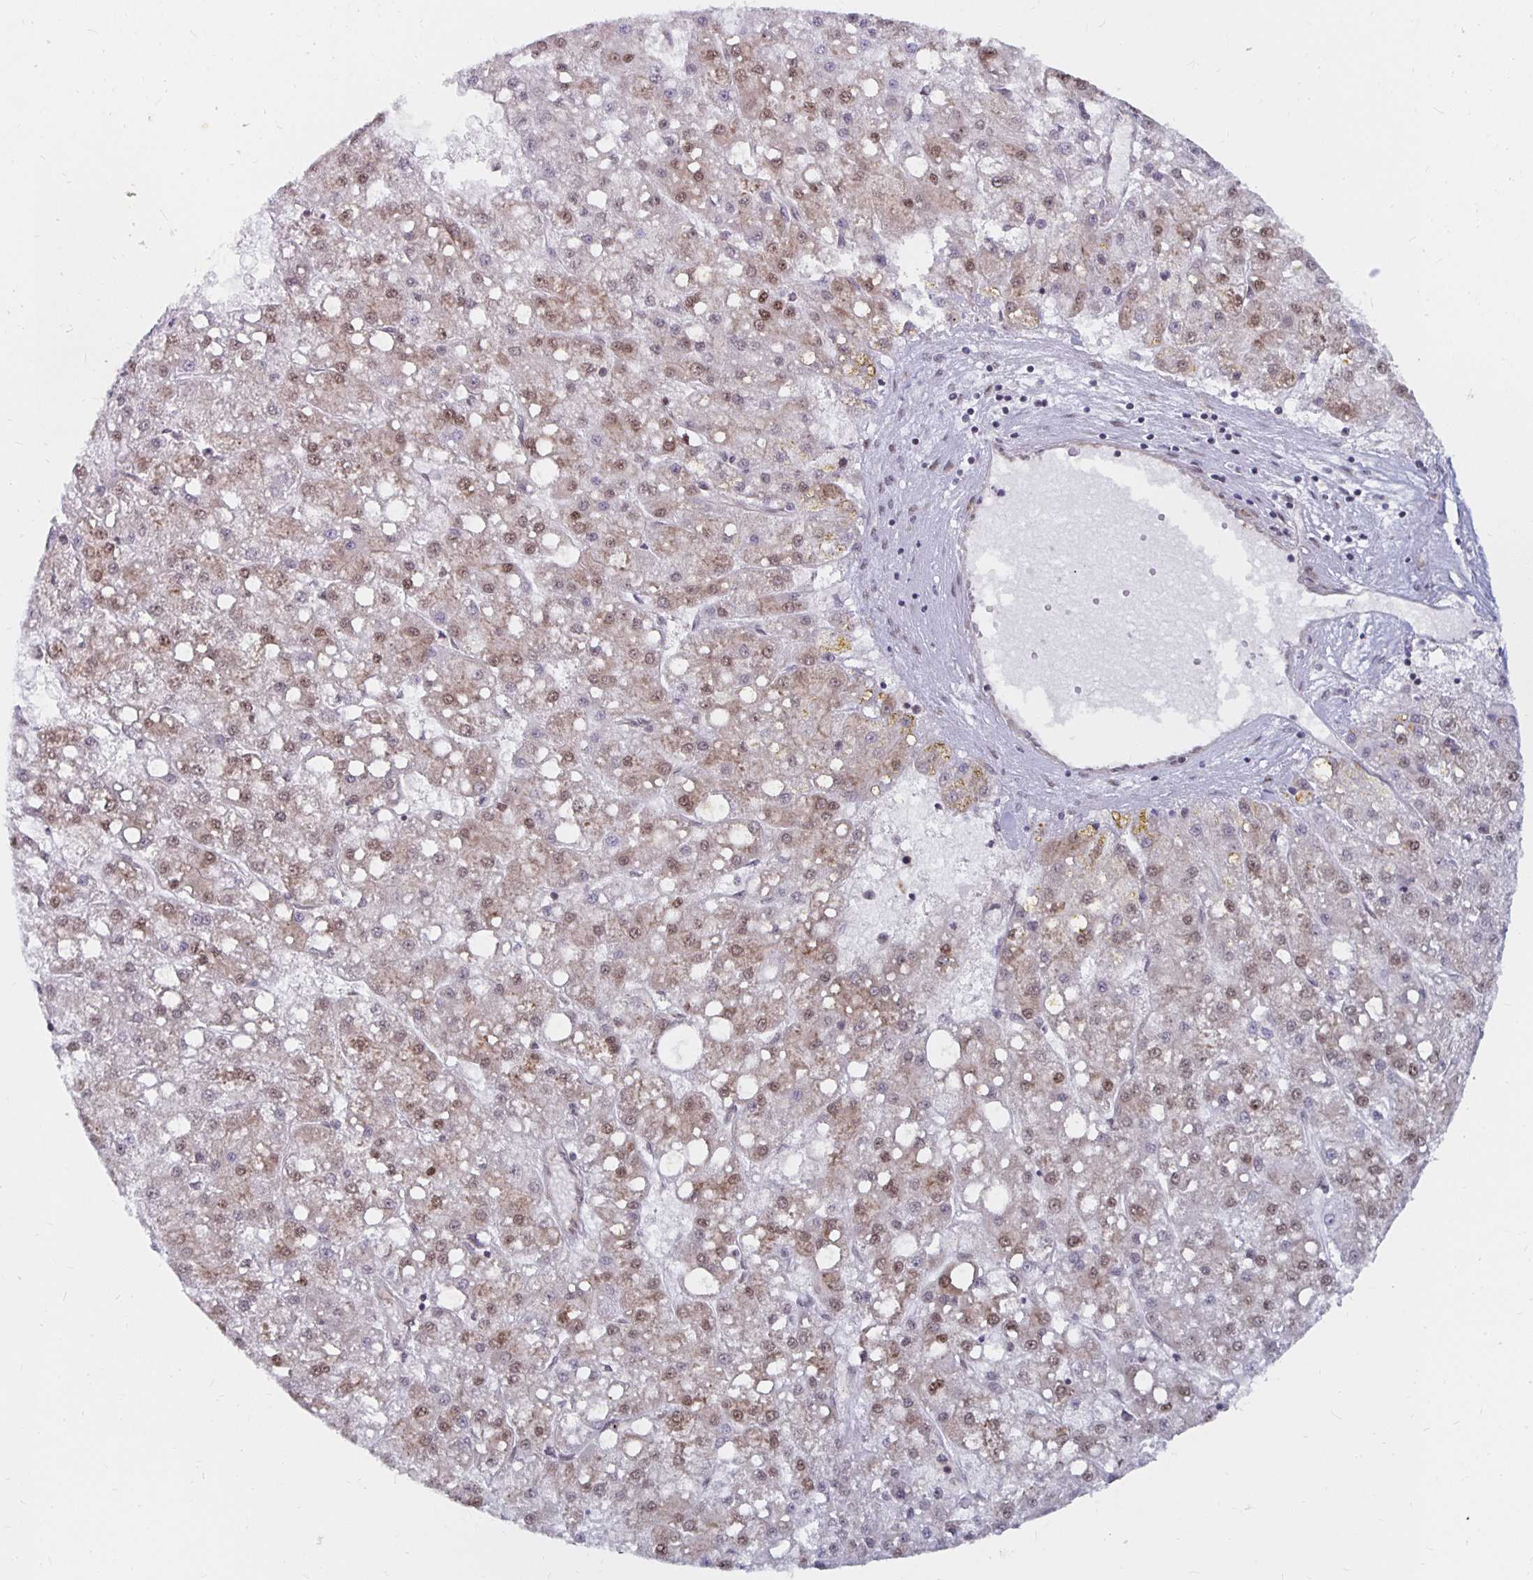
{"staining": {"intensity": "moderate", "quantity": "25%-75%", "location": "nuclear"}, "tissue": "liver cancer", "cell_type": "Tumor cells", "image_type": "cancer", "snomed": [{"axis": "morphology", "description": "Carcinoma, Hepatocellular, NOS"}, {"axis": "topography", "description": "Liver"}], "caption": "The histopathology image displays immunohistochemical staining of liver hepatocellular carcinoma. There is moderate nuclear expression is appreciated in approximately 25%-75% of tumor cells.", "gene": "PDAP1", "patient": {"sex": "male", "age": 67}}